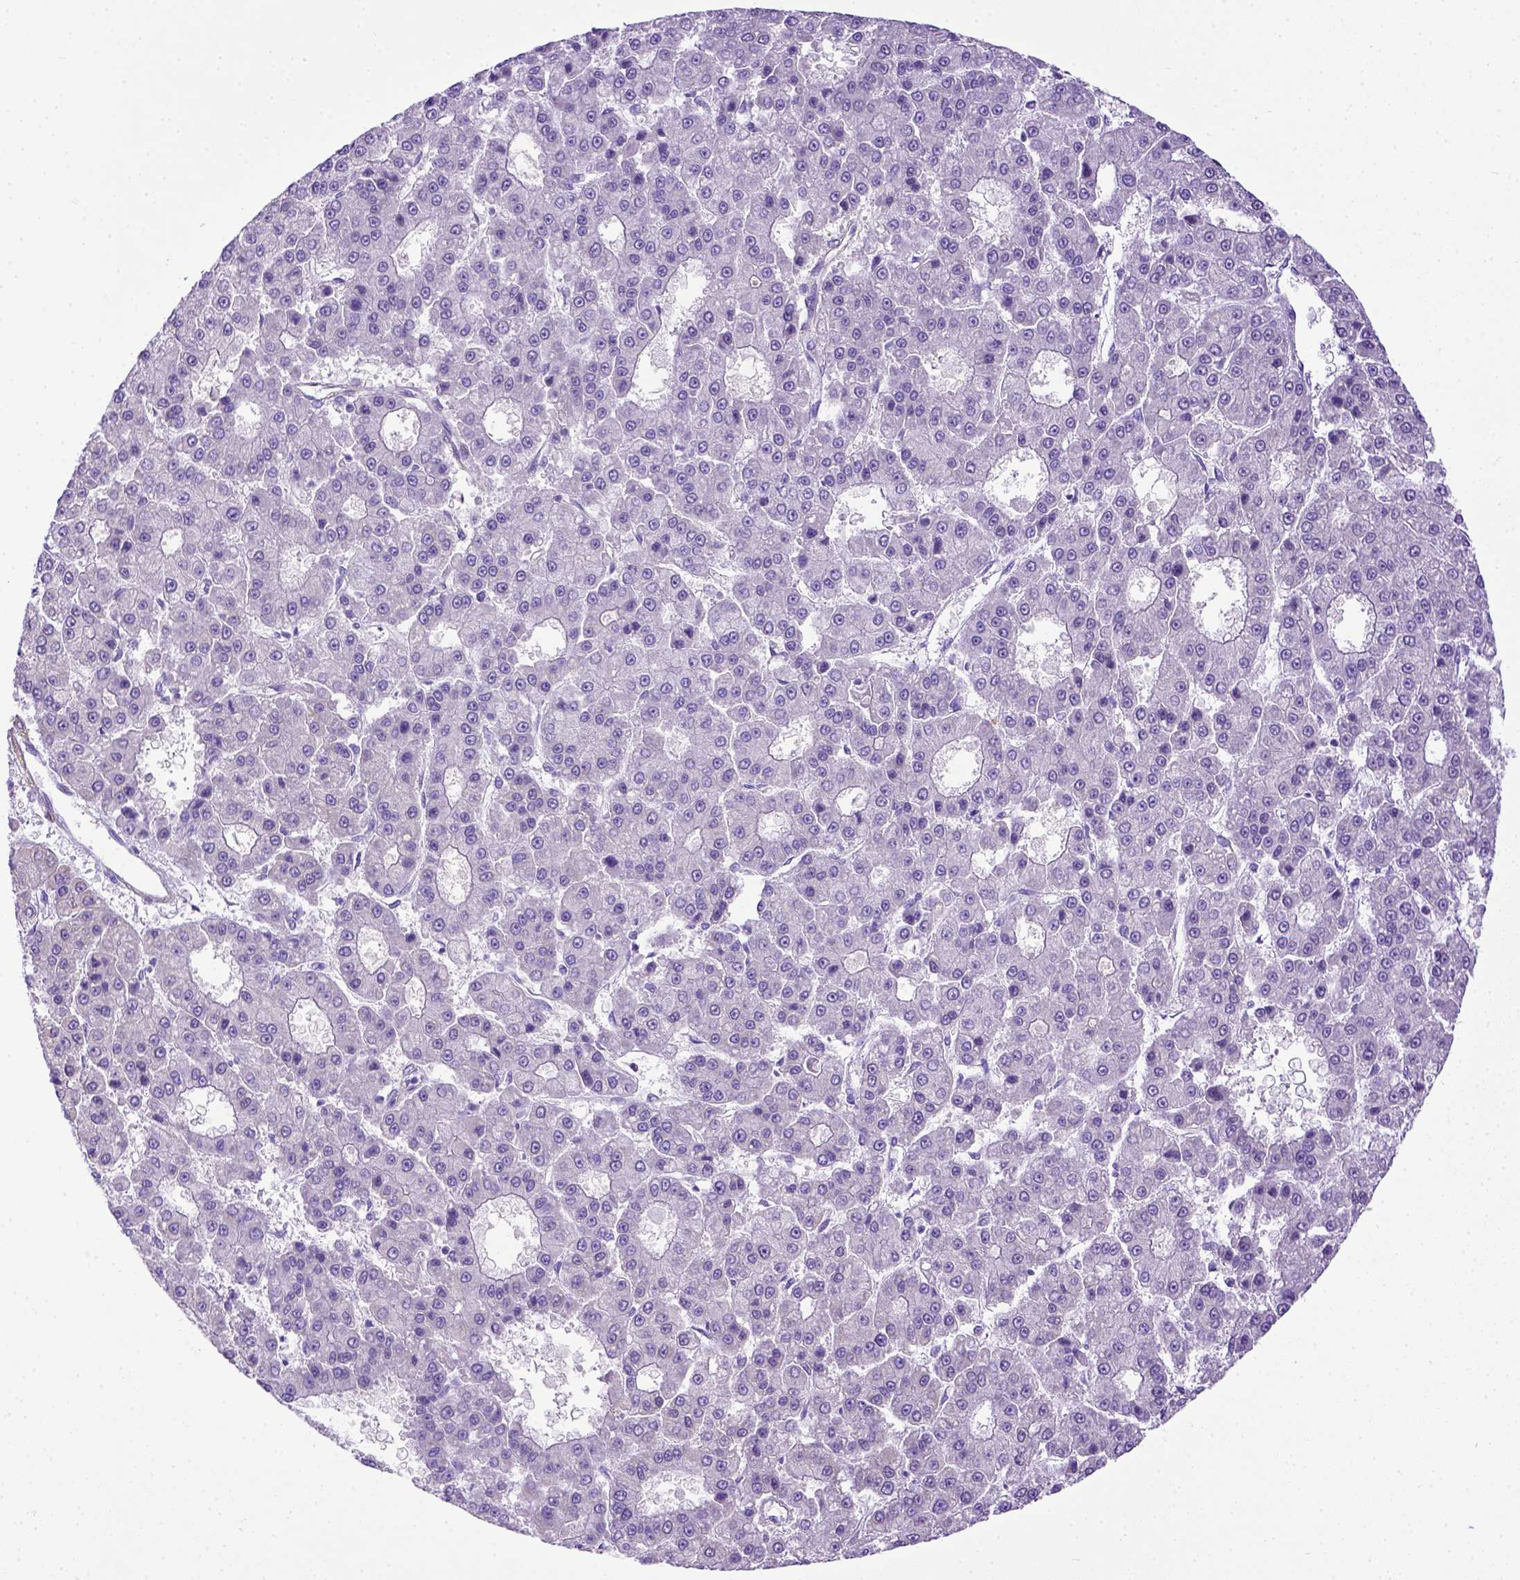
{"staining": {"intensity": "negative", "quantity": "none", "location": "none"}, "tissue": "liver cancer", "cell_type": "Tumor cells", "image_type": "cancer", "snomed": [{"axis": "morphology", "description": "Carcinoma, Hepatocellular, NOS"}, {"axis": "topography", "description": "Liver"}], "caption": "Immunohistochemistry (IHC) of hepatocellular carcinoma (liver) shows no positivity in tumor cells.", "gene": "LRRC18", "patient": {"sex": "male", "age": 70}}